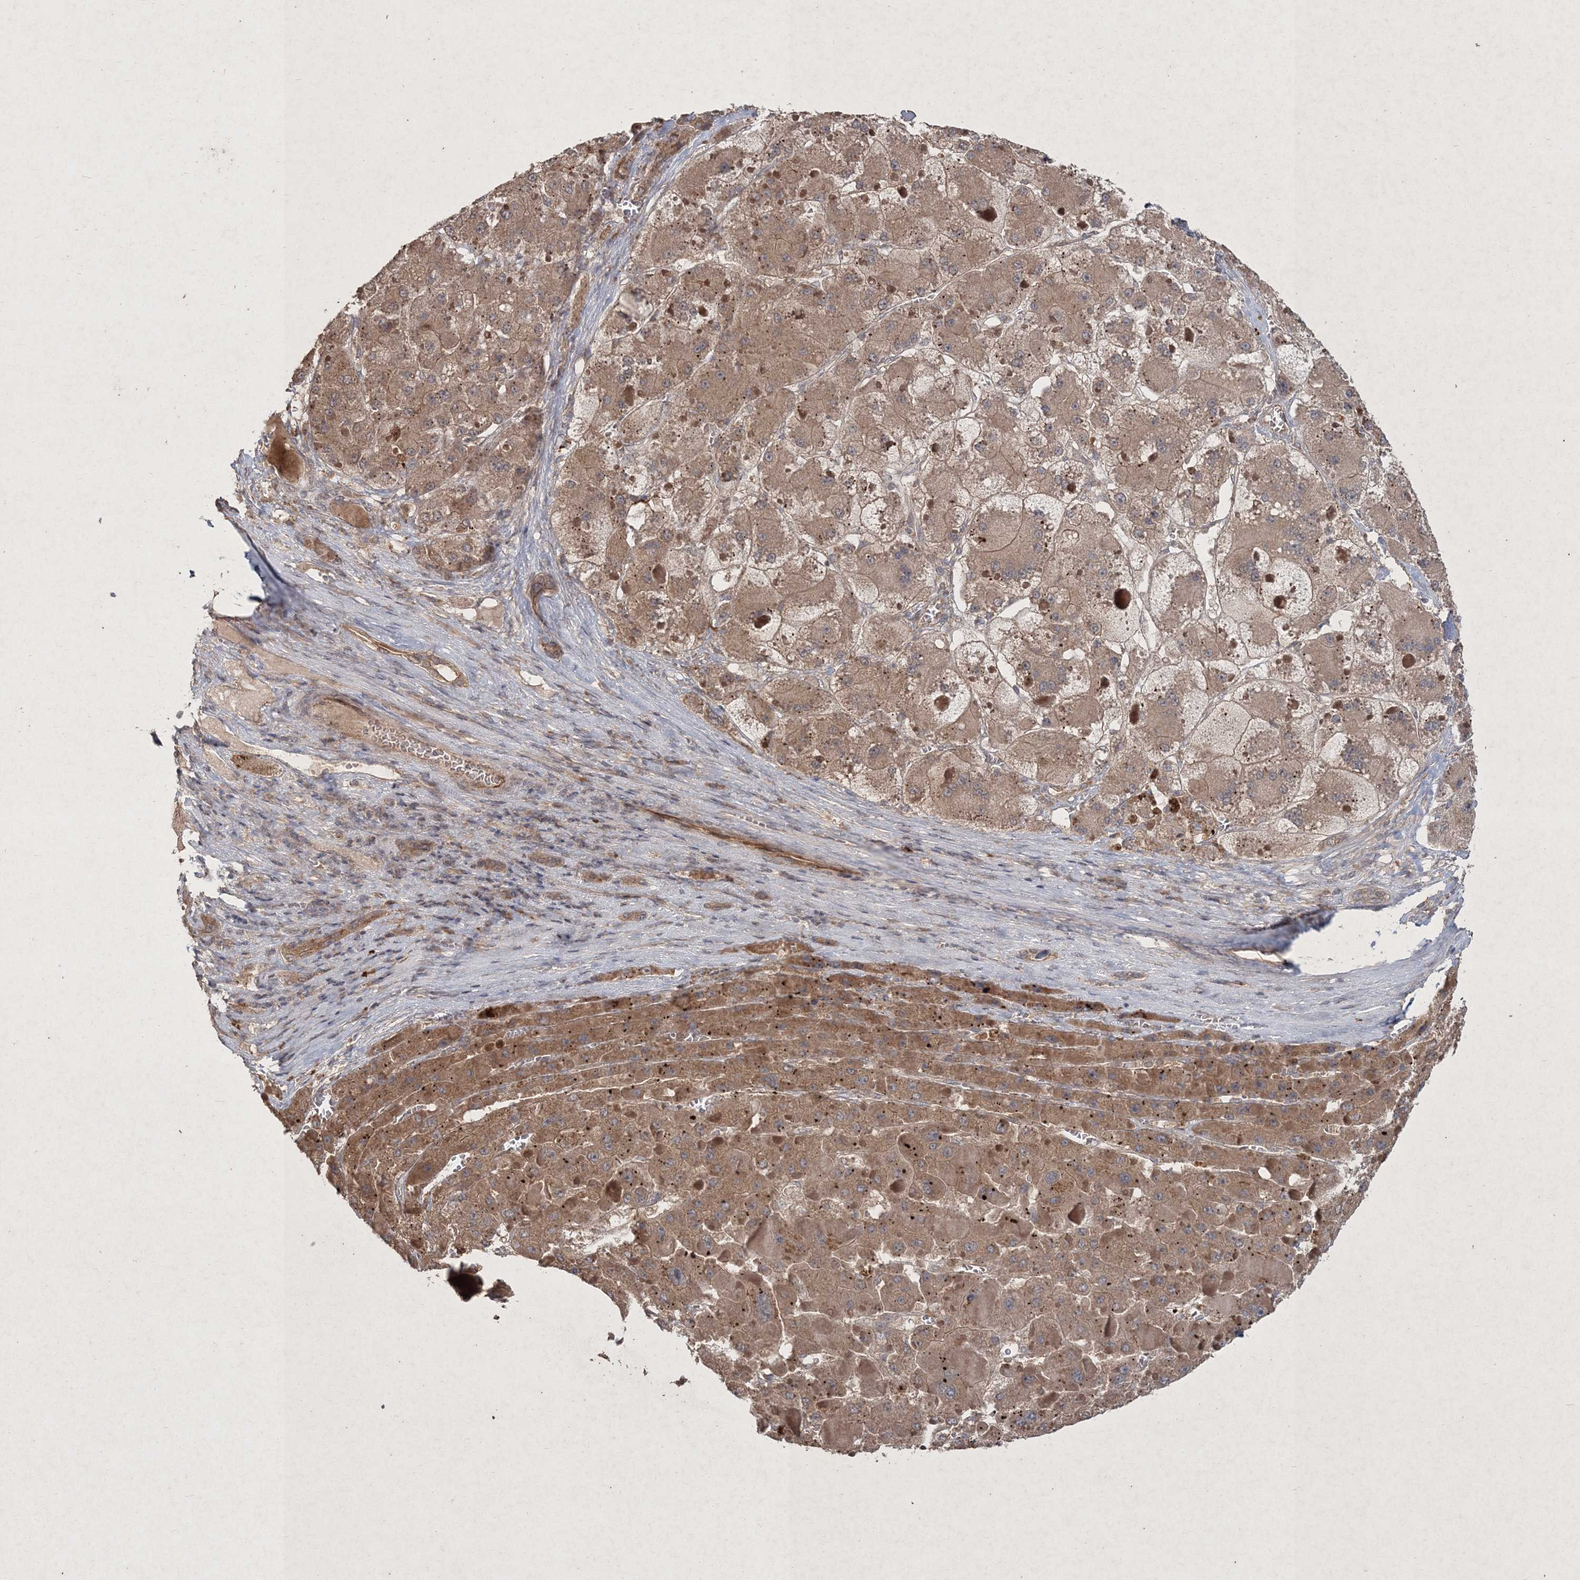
{"staining": {"intensity": "moderate", "quantity": ">75%", "location": "cytoplasmic/membranous"}, "tissue": "liver cancer", "cell_type": "Tumor cells", "image_type": "cancer", "snomed": [{"axis": "morphology", "description": "Carcinoma, Hepatocellular, NOS"}, {"axis": "topography", "description": "Liver"}], "caption": "This is a micrograph of immunohistochemistry (IHC) staining of hepatocellular carcinoma (liver), which shows moderate expression in the cytoplasmic/membranous of tumor cells.", "gene": "SPRY1", "patient": {"sex": "female", "age": 73}}